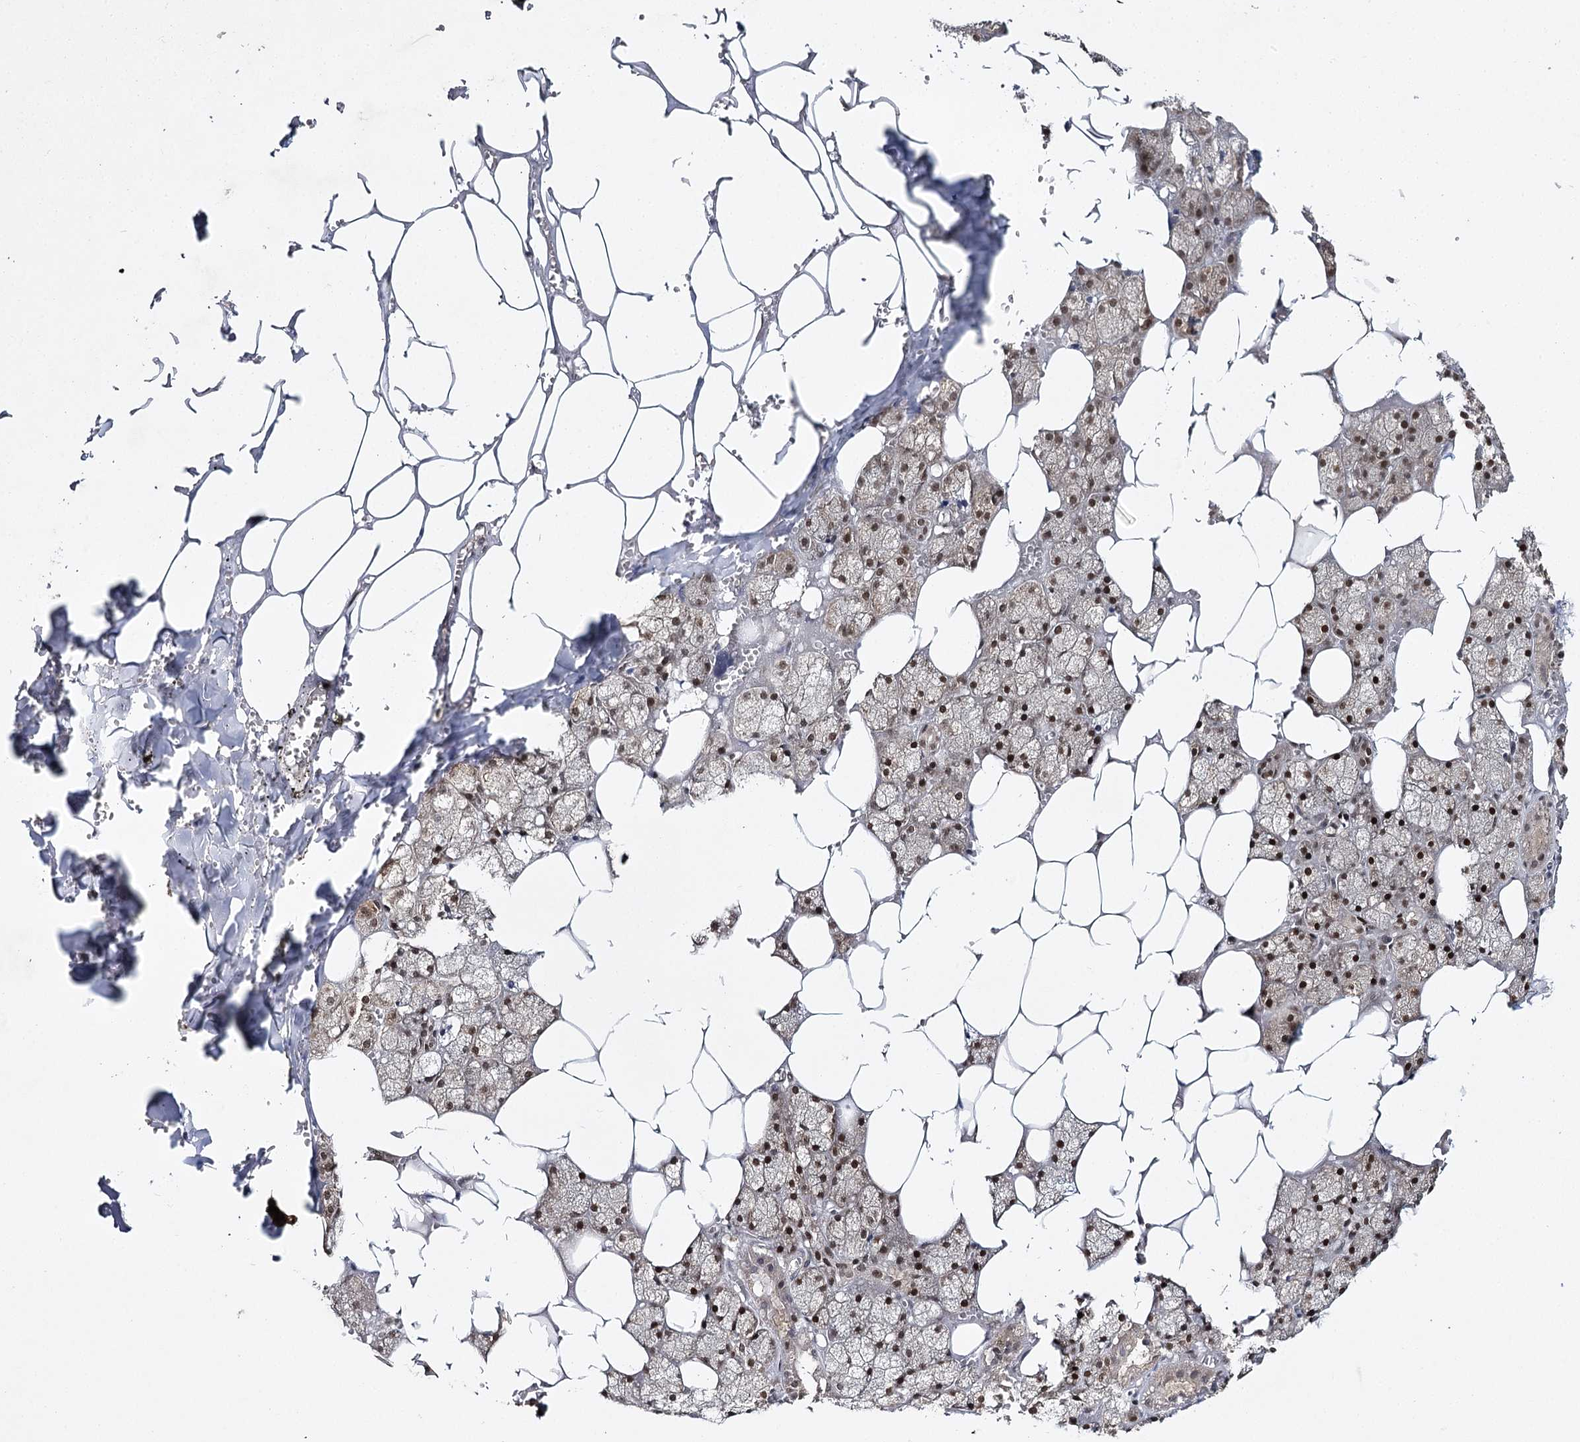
{"staining": {"intensity": "moderate", "quantity": ">75%", "location": "cytoplasmic/membranous,nuclear"}, "tissue": "salivary gland", "cell_type": "Glandular cells", "image_type": "normal", "snomed": [{"axis": "morphology", "description": "Normal tissue, NOS"}, {"axis": "topography", "description": "Salivary gland"}], "caption": "An image of salivary gland stained for a protein displays moderate cytoplasmic/membranous,nuclear brown staining in glandular cells. Using DAB (3,3'-diaminobenzidine) (brown) and hematoxylin (blue) stains, captured at high magnification using brightfield microscopy.", "gene": "DCUN1D4", "patient": {"sex": "male", "age": 62}}